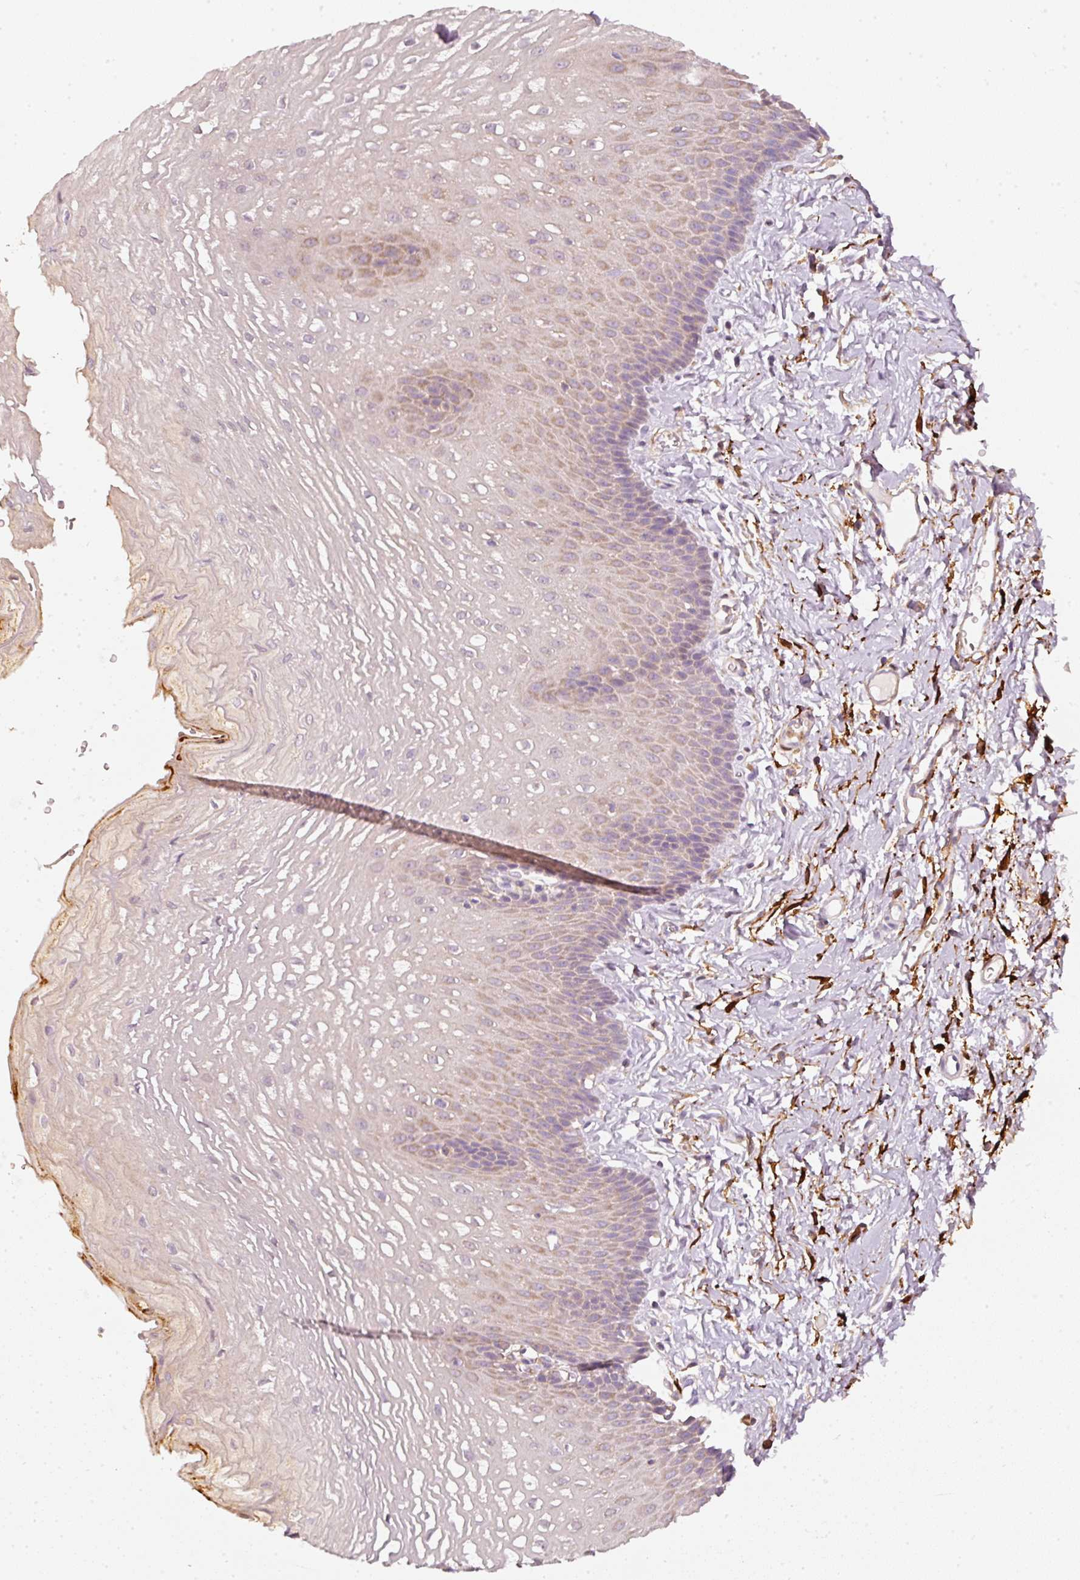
{"staining": {"intensity": "moderate", "quantity": "25%-75%", "location": "cytoplasmic/membranous"}, "tissue": "esophagus", "cell_type": "Squamous epithelial cells", "image_type": "normal", "snomed": [{"axis": "morphology", "description": "Normal tissue, NOS"}, {"axis": "topography", "description": "Esophagus"}], "caption": "IHC (DAB (3,3'-diaminobenzidine)) staining of benign esophagus reveals moderate cytoplasmic/membranous protein staining in approximately 25%-75% of squamous epithelial cells.", "gene": "IQGAP2", "patient": {"sex": "male", "age": 70}}